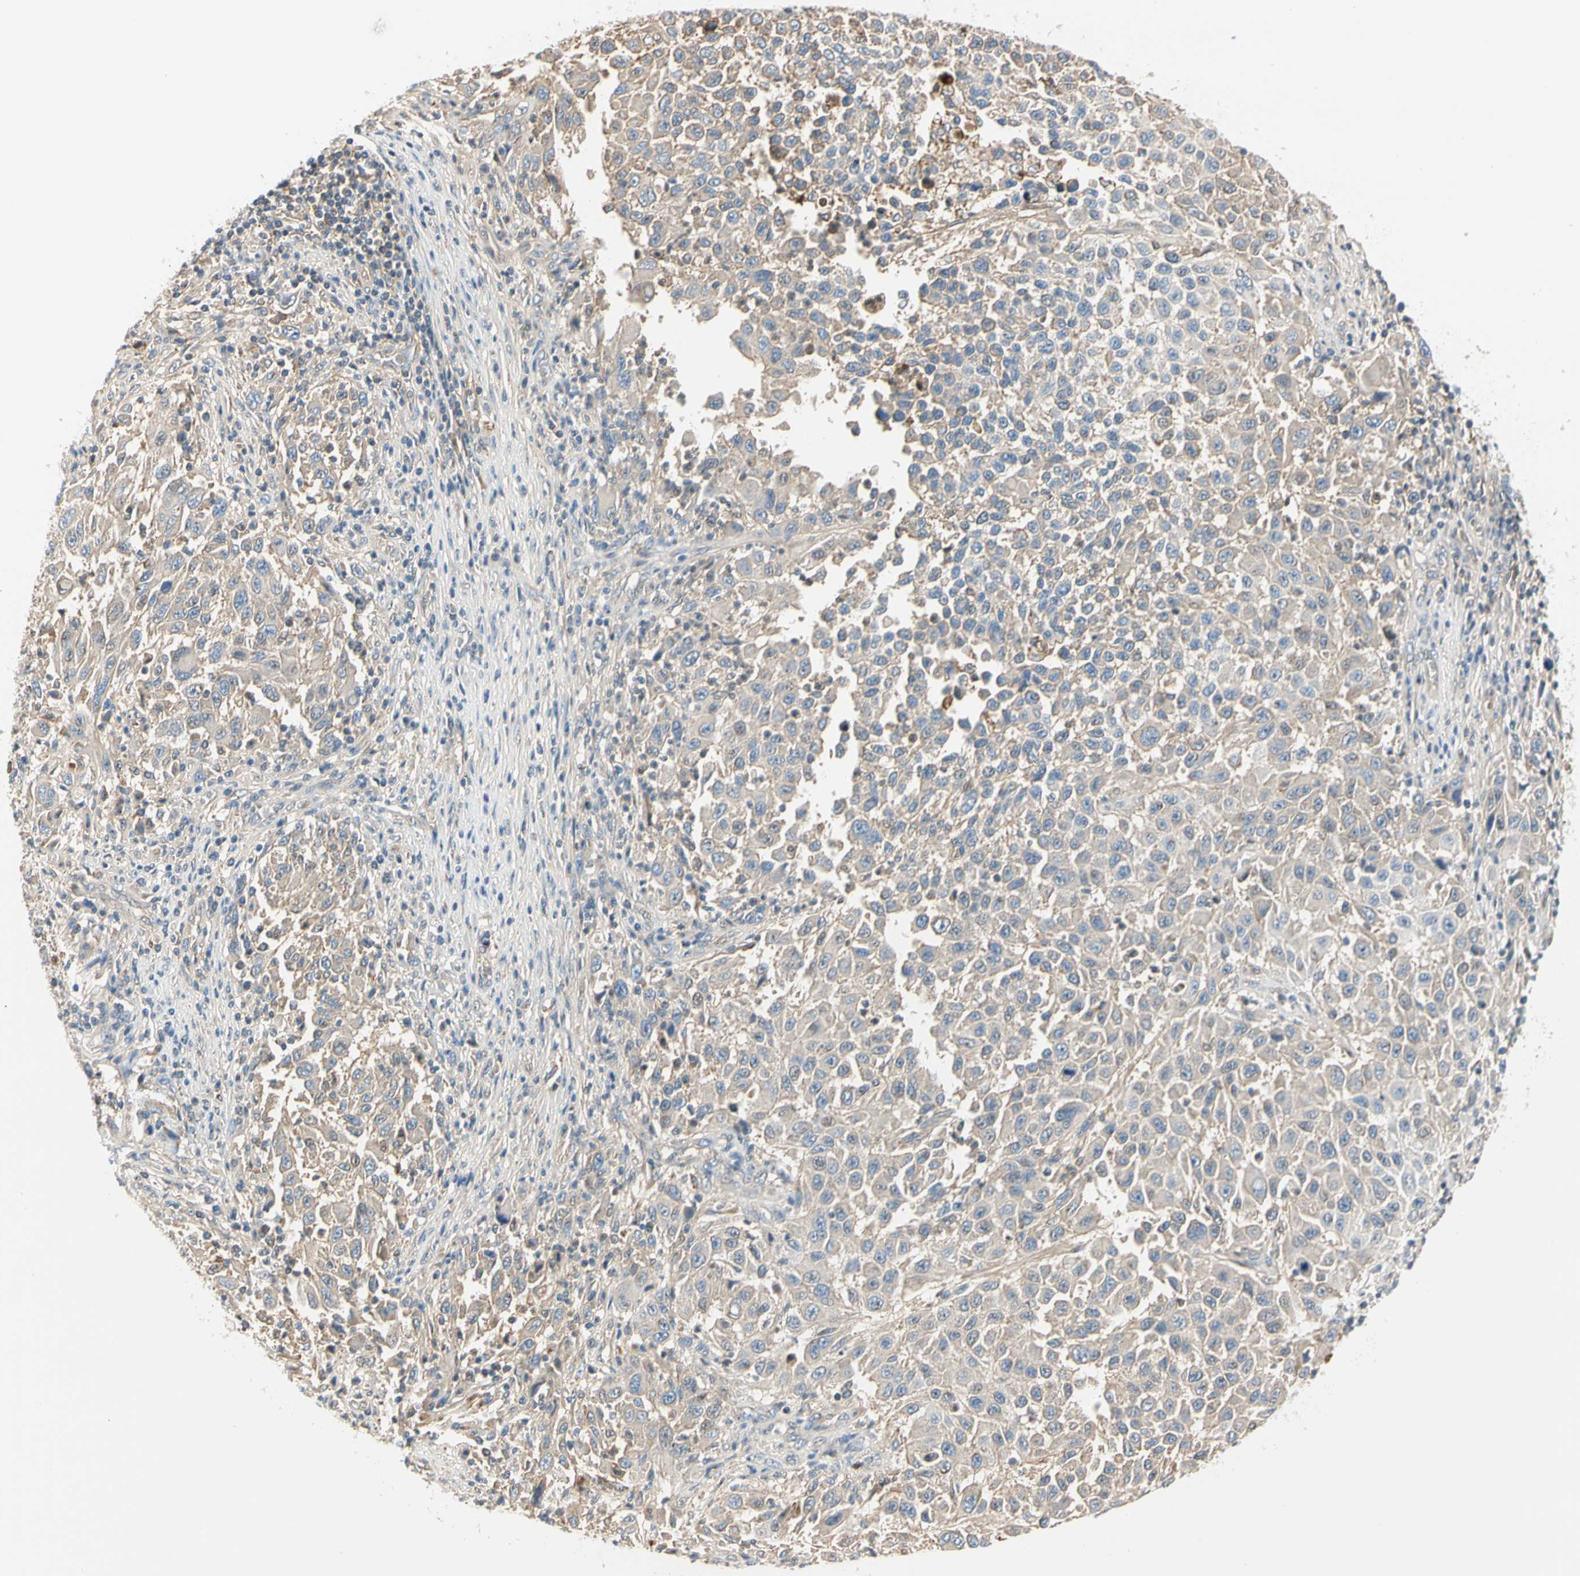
{"staining": {"intensity": "weak", "quantity": ">75%", "location": "cytoplasmic/membranous"}, "tissue": "melanoma", "cell_type": "Tumor cells", "image_type": "cancer", "snomed": [{"axis": "morphology", "description": "Malignant melanoma, Metastatic site"}, {"axis": "topography", "description": "Lymph node"}], "caption": "Protein staining of malignant melanoma (metastatic site) tissue demonstrates weak cytoplasmic/membranous positivity in approximately >75% of tumor cells. (DAB = brown stain, brightfield microscopy at high magnification).", "gene": "LAMB3", "patient": {"sex": "male", "age": 61}}